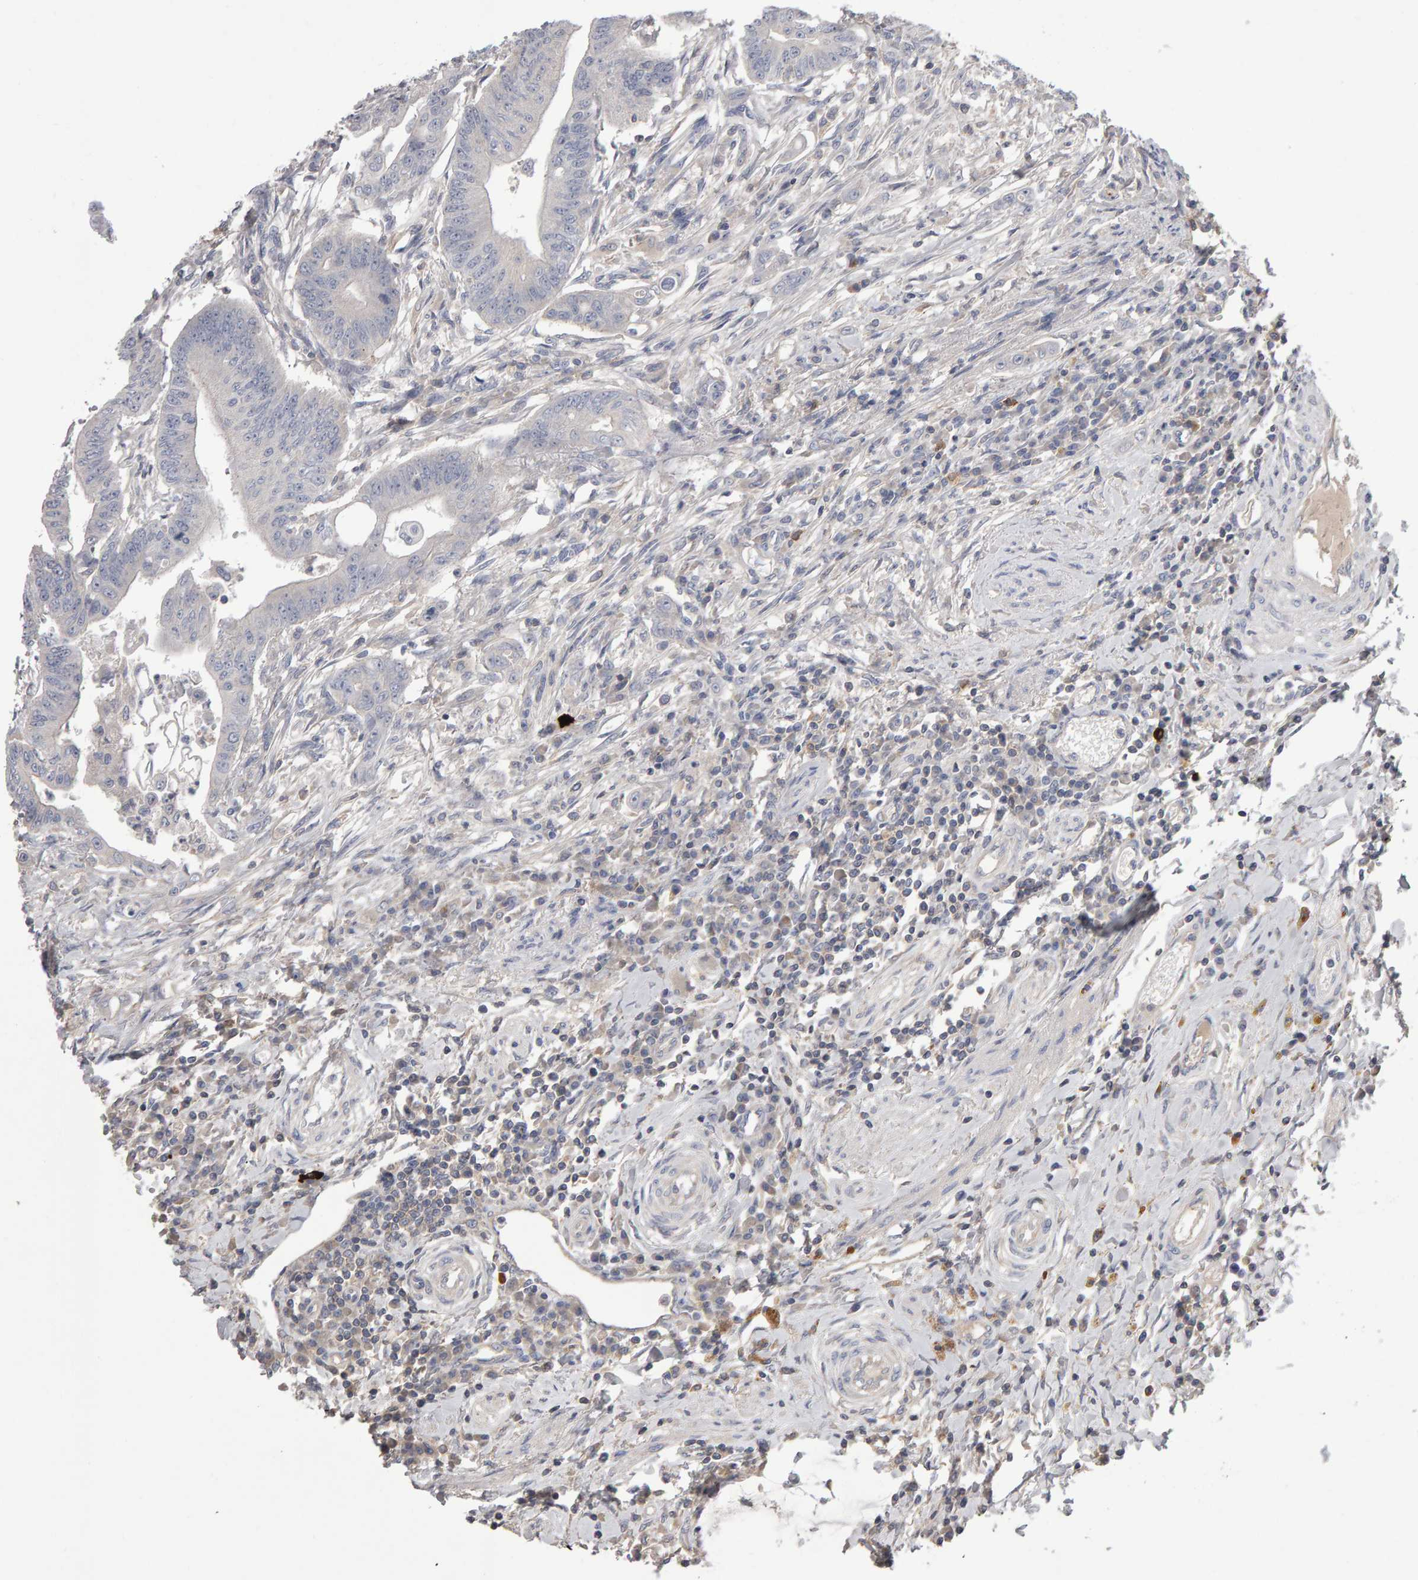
{"staining": {"intensity": "negative", "quantity": "none", "location": "none"}, "tissue": "colorectal cancer", "cell_type": "Tumor cells", "image_type": "cancer", "snomed": [{"axis": "morphology", "description": "Adenoma, NOS"}, {"axis": "morphology", "description": "Adenocarcinoma, NOS"}, {"axis": "topography", "description": "Colon"}], "caption": "Colorectal adenocarcinoma was stained to show a protein in brown. There is no significant expression in tumor cells.", "gene": "PGS1", "patient": {"sex": "male", "age": 79}}